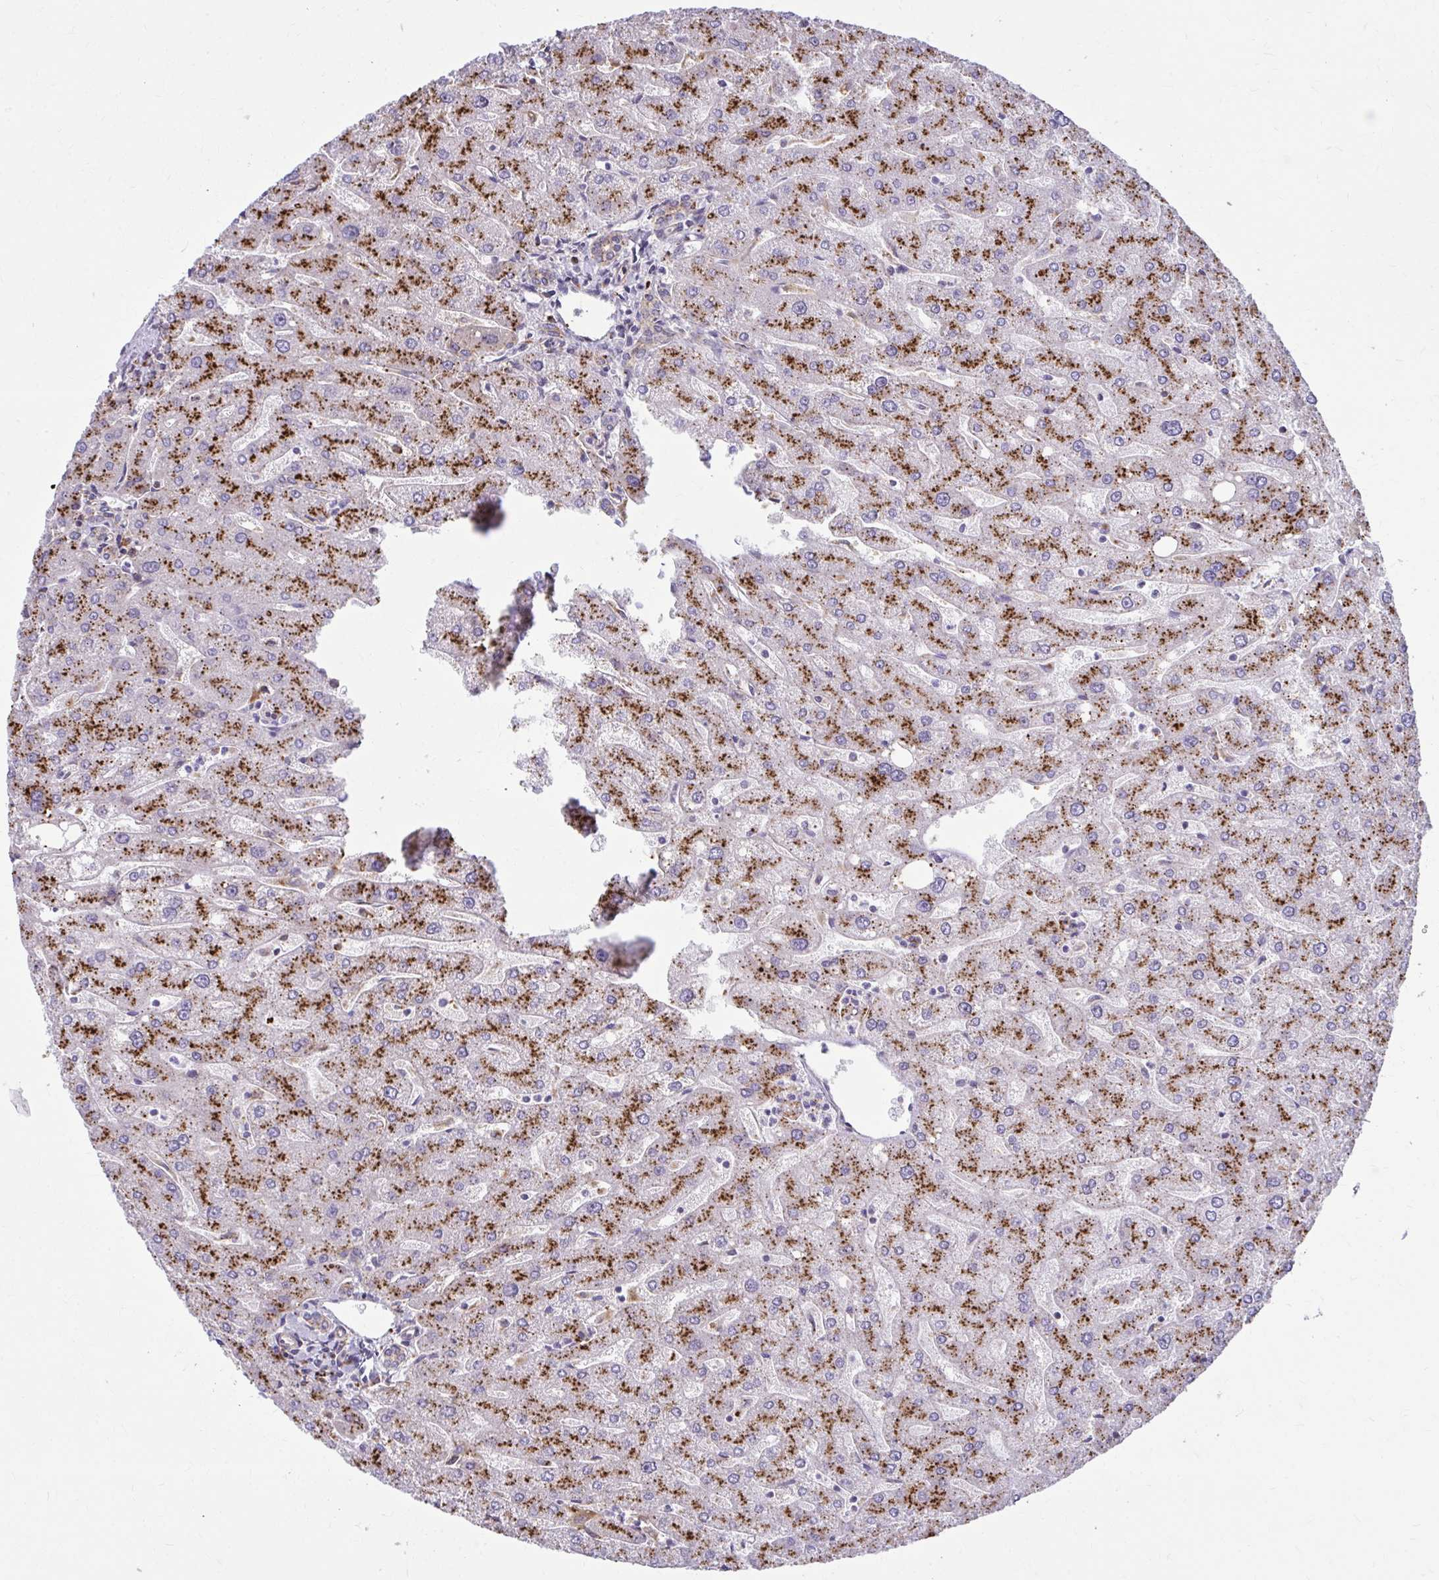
{"staining": {"intensity": "moderate", "quantity": ">75%", "location": "cytoplasmic/membranous"}, "tissue": "liver", "cell_type": "Cholangiocytes", "image_type": "normal", "snomed": [{"axis": "morphology", "description": "Normal tissue, NOS"}, {"axis": "topography", "description": "Liver"}], "caption": "A high-resolution photomicrograph shows IHC staining of normal liver, which demonstrates moderate cytoplasmic/membranous staining in about >75% of cholangiocytes. The protein is shown in brown color, while the nuclei are stained blue.", "gene": "LRRC4B", "patient": {"sex": "male", "age": 67}}